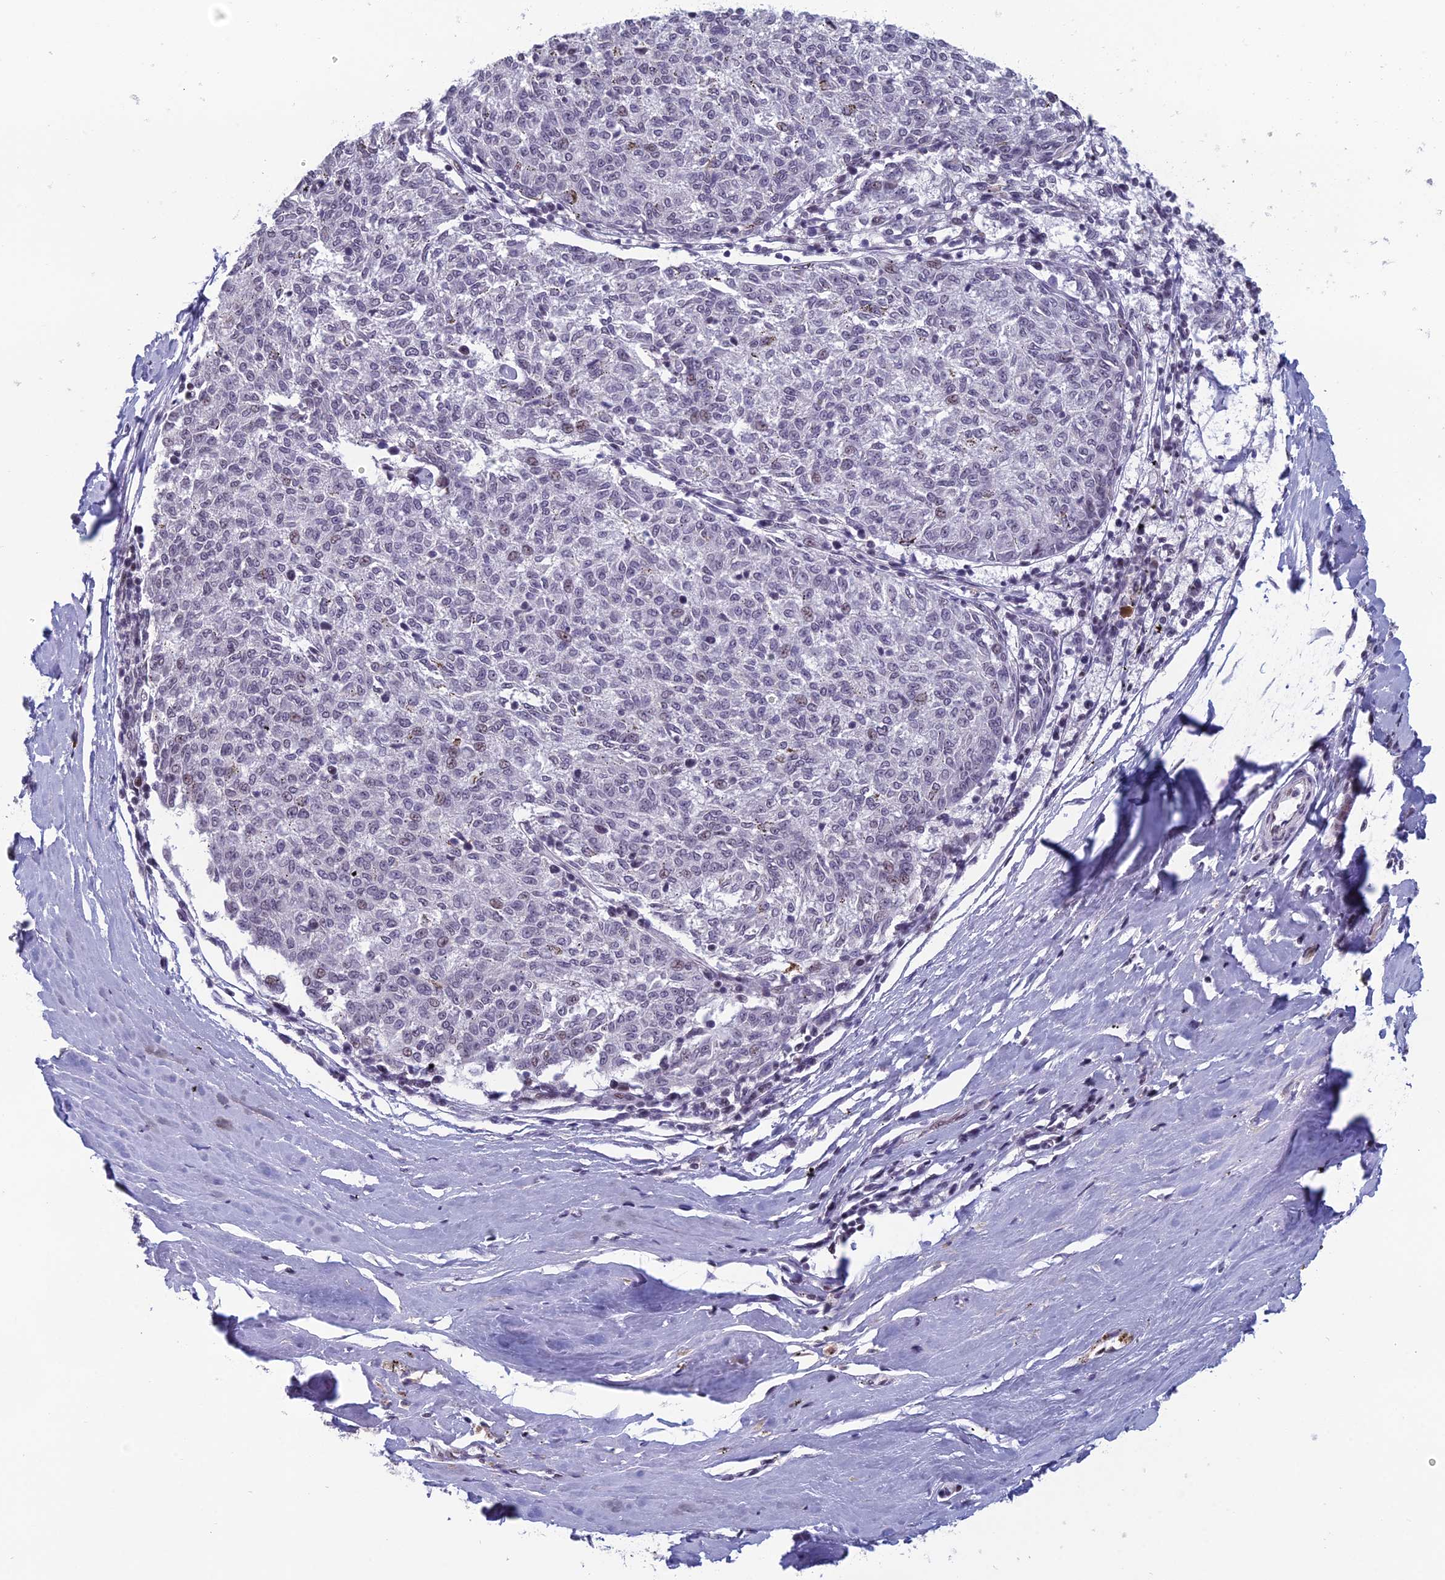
{"staining": {"intensity": "negative", "quantity": "none", "location": "none"}, "tissue": "melanoma", "cell_type": "Tumor cells", "image_type": "cancer", "snomed": [{"axis": "morphology", "description": "Malignant melanoma, NOS"}, {"axis": "topography", "description": "Skin"}], "caption": "Image shows no protein positivity in tumor cells of malignant melanoma tissue.", "gene": "RGS17", "patient": {"sex": "female", "age": 72}}